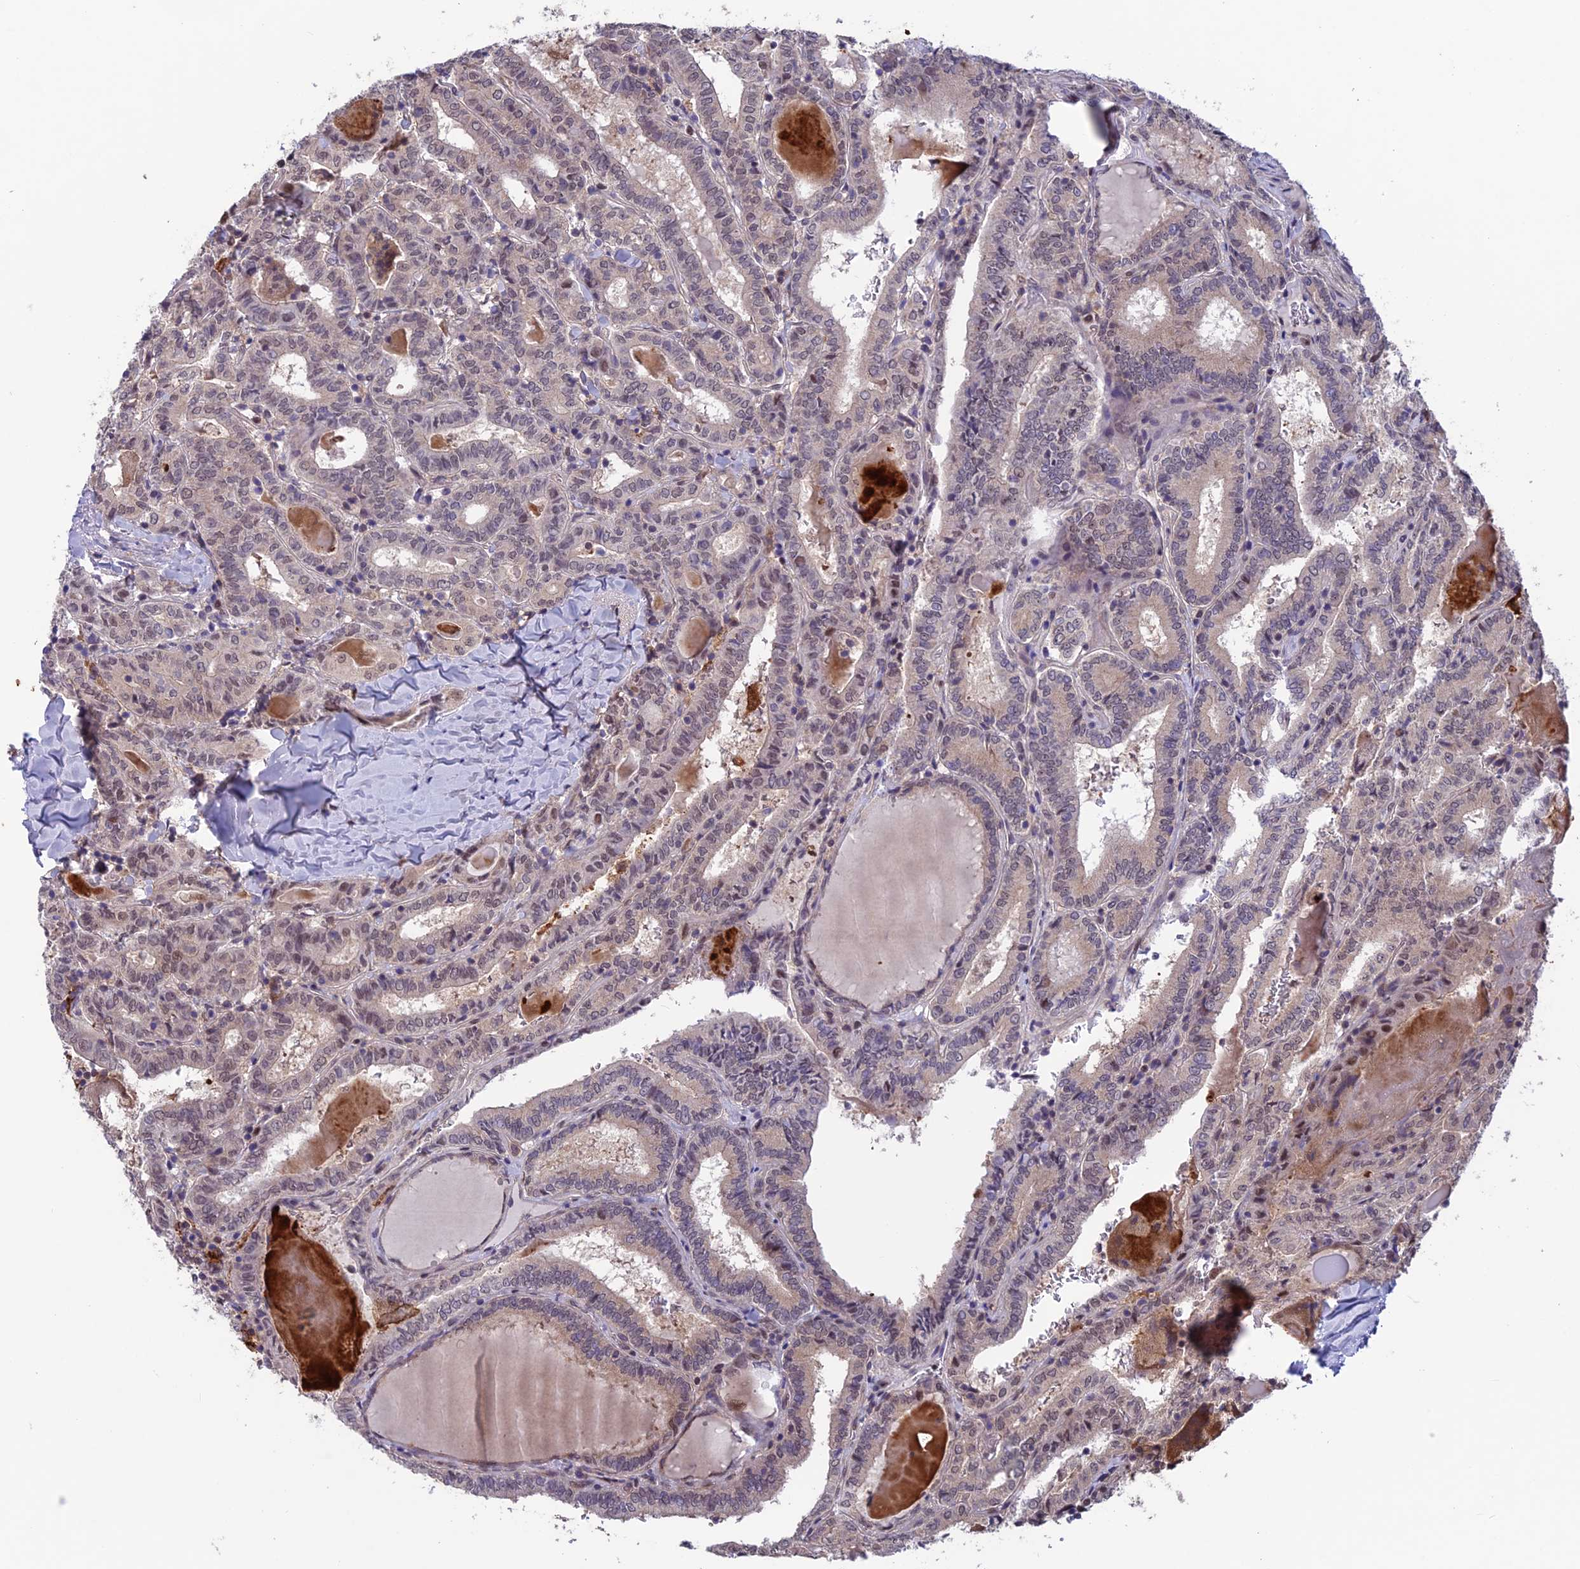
{"staining": {"intensity": "weak", "quantity": "<25%", "location": "nuclear"}, "tissue": "thyroid cancer", "cell_type": "Tumor cells", "image_type": "cancer", "snomed": [{"axis": "morphology", "description": "Papillary adenocarcinoma, NOS"}, {"axis": "topography", "description": "Thyroid gland"}], "caption": "Papillary adenocarcinoma (thyroid) was stained to show a protein in brown. There is no significant positivity in tumor cells.", "gene": "MAST2", "patient": {"sex": "female", "age": 72}}